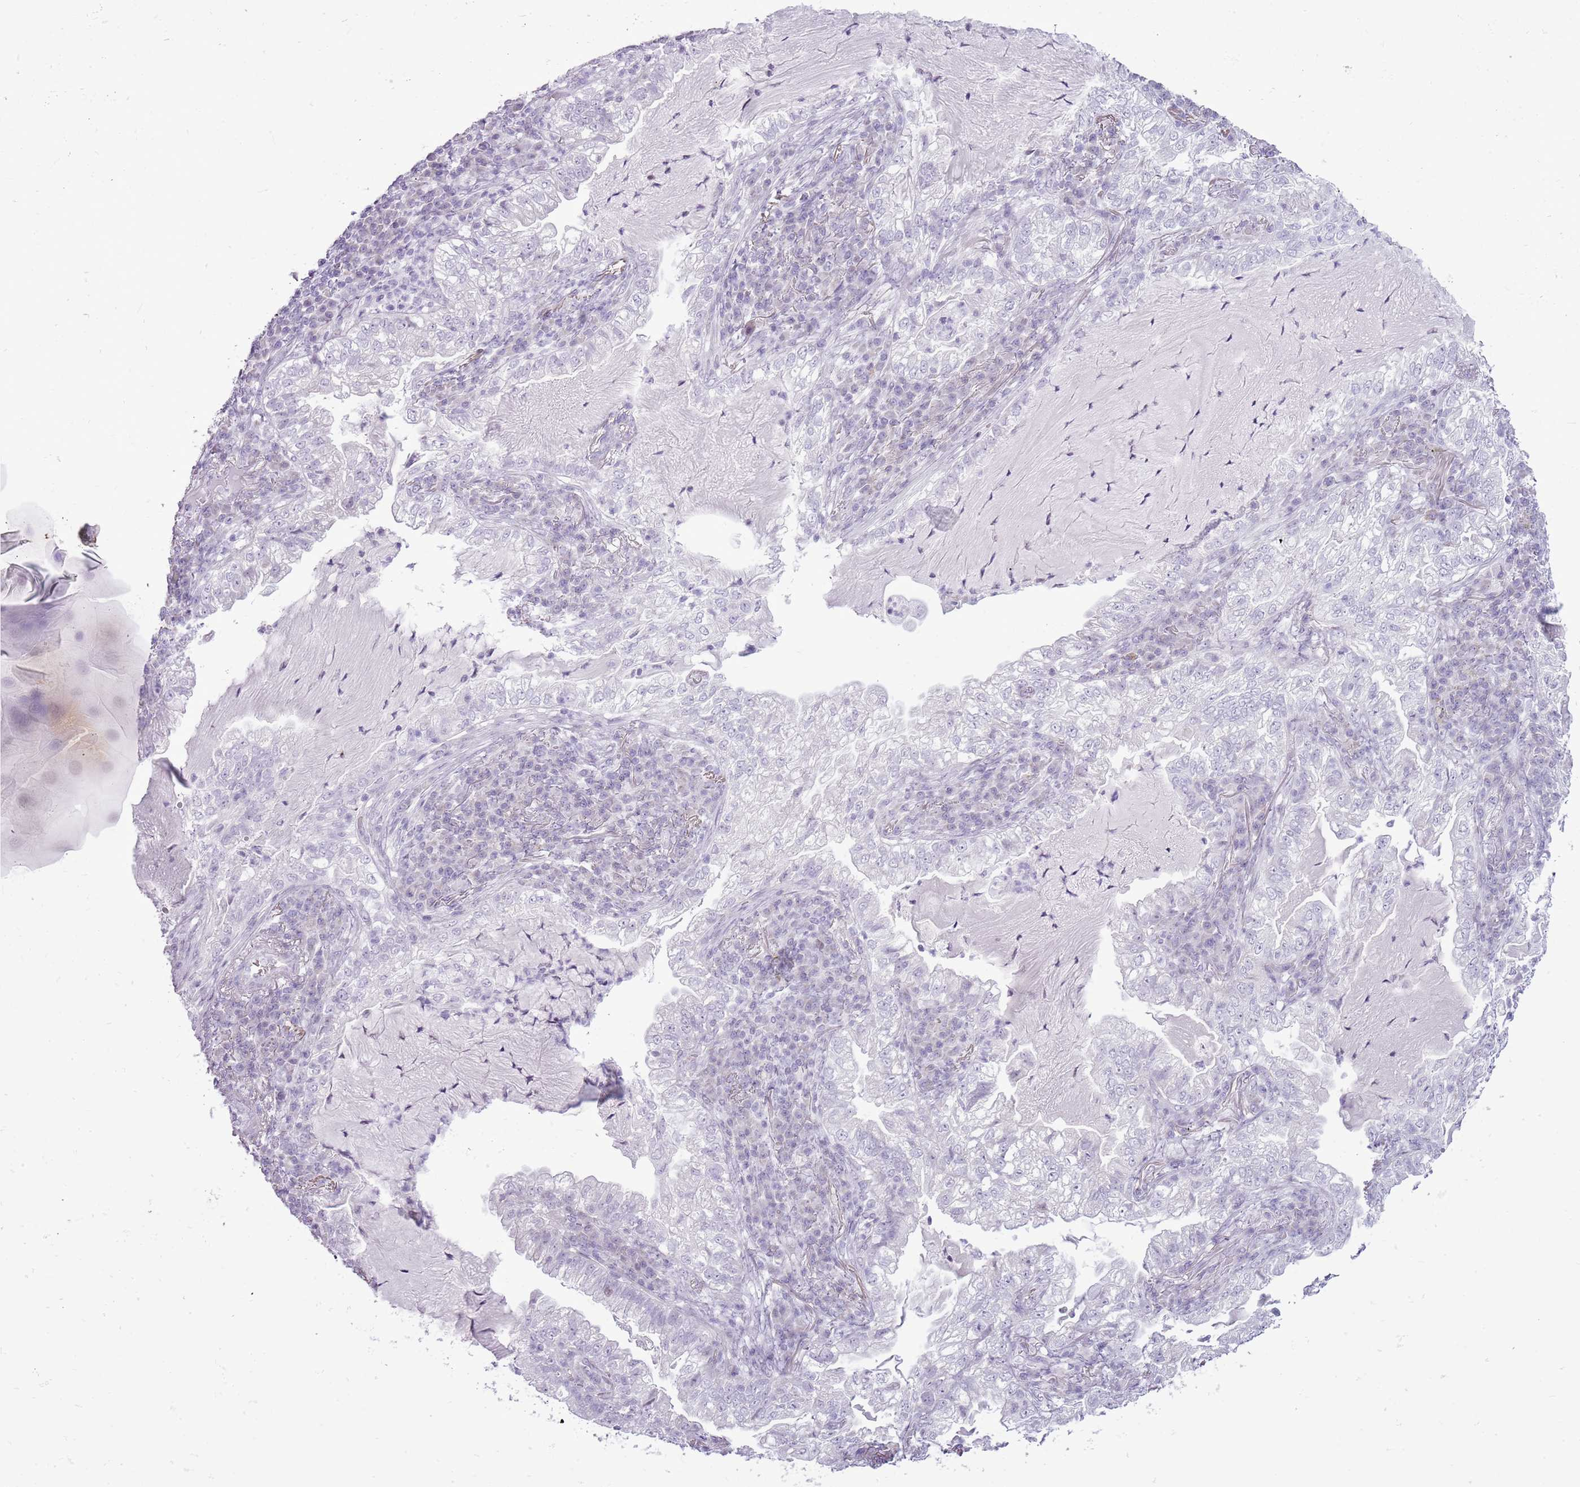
{"staining": {"intensity": "negative", "quantity": "none", "location": "none"}, "tissue": "lung cancer", "cell_type": "Tumor cells", "image_type": "cancer", "snomed": [{"axis": "morphology", "description": "Adenocarcinoma, NOS"}, {"axis": "topography", "description": "Lung"}], "caption": "IHC of human lung adenocarcinoma exhibits no expression in tumor cells.", "gene": "RPL3L", "patient": {"sex": "female", "age": 73}}